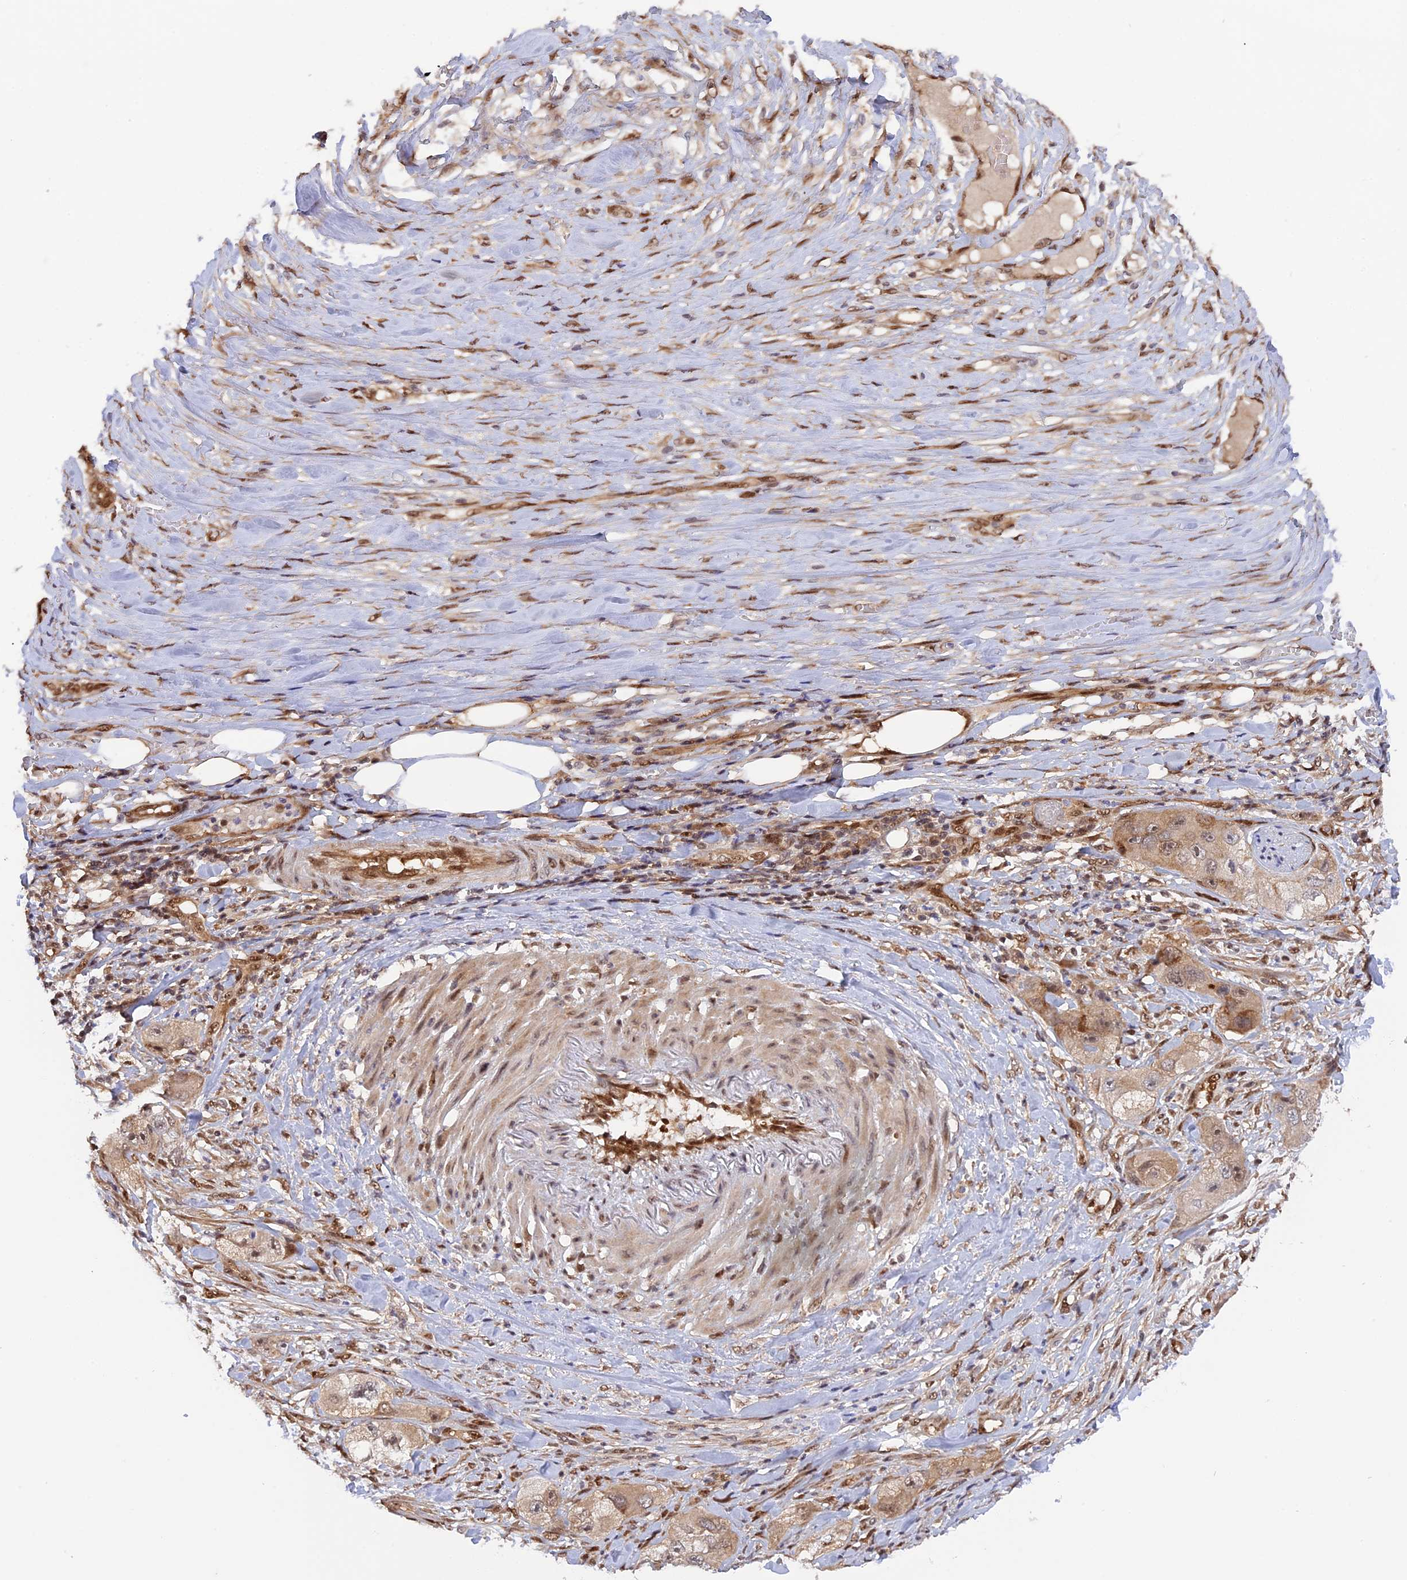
{"staining": {"intensity": "moderate", "quantity": "<25%", "location": "cytoplasmic/membranous,nuclear"}, "tissue": "skin cancer", "cell_type": "Tumor cells", "image_type": "cancer", "snomed": [{"axis": "morphology", "description": "Squamous cell carcinoma, NOS"}, {"axis": "topography", "description": "Skin"}, {"axis": "topography", "description": "Subcutis"}], "caption": "Human skin cancer (squamous cell carcinoma) stained for a protein (brown) shows moderate cytoplasmic/membranous and nuclear positive positivity in about <25% of tumor cells.", "gene": "ZNF428", "patient": {"sex": "male", "age": 73}}